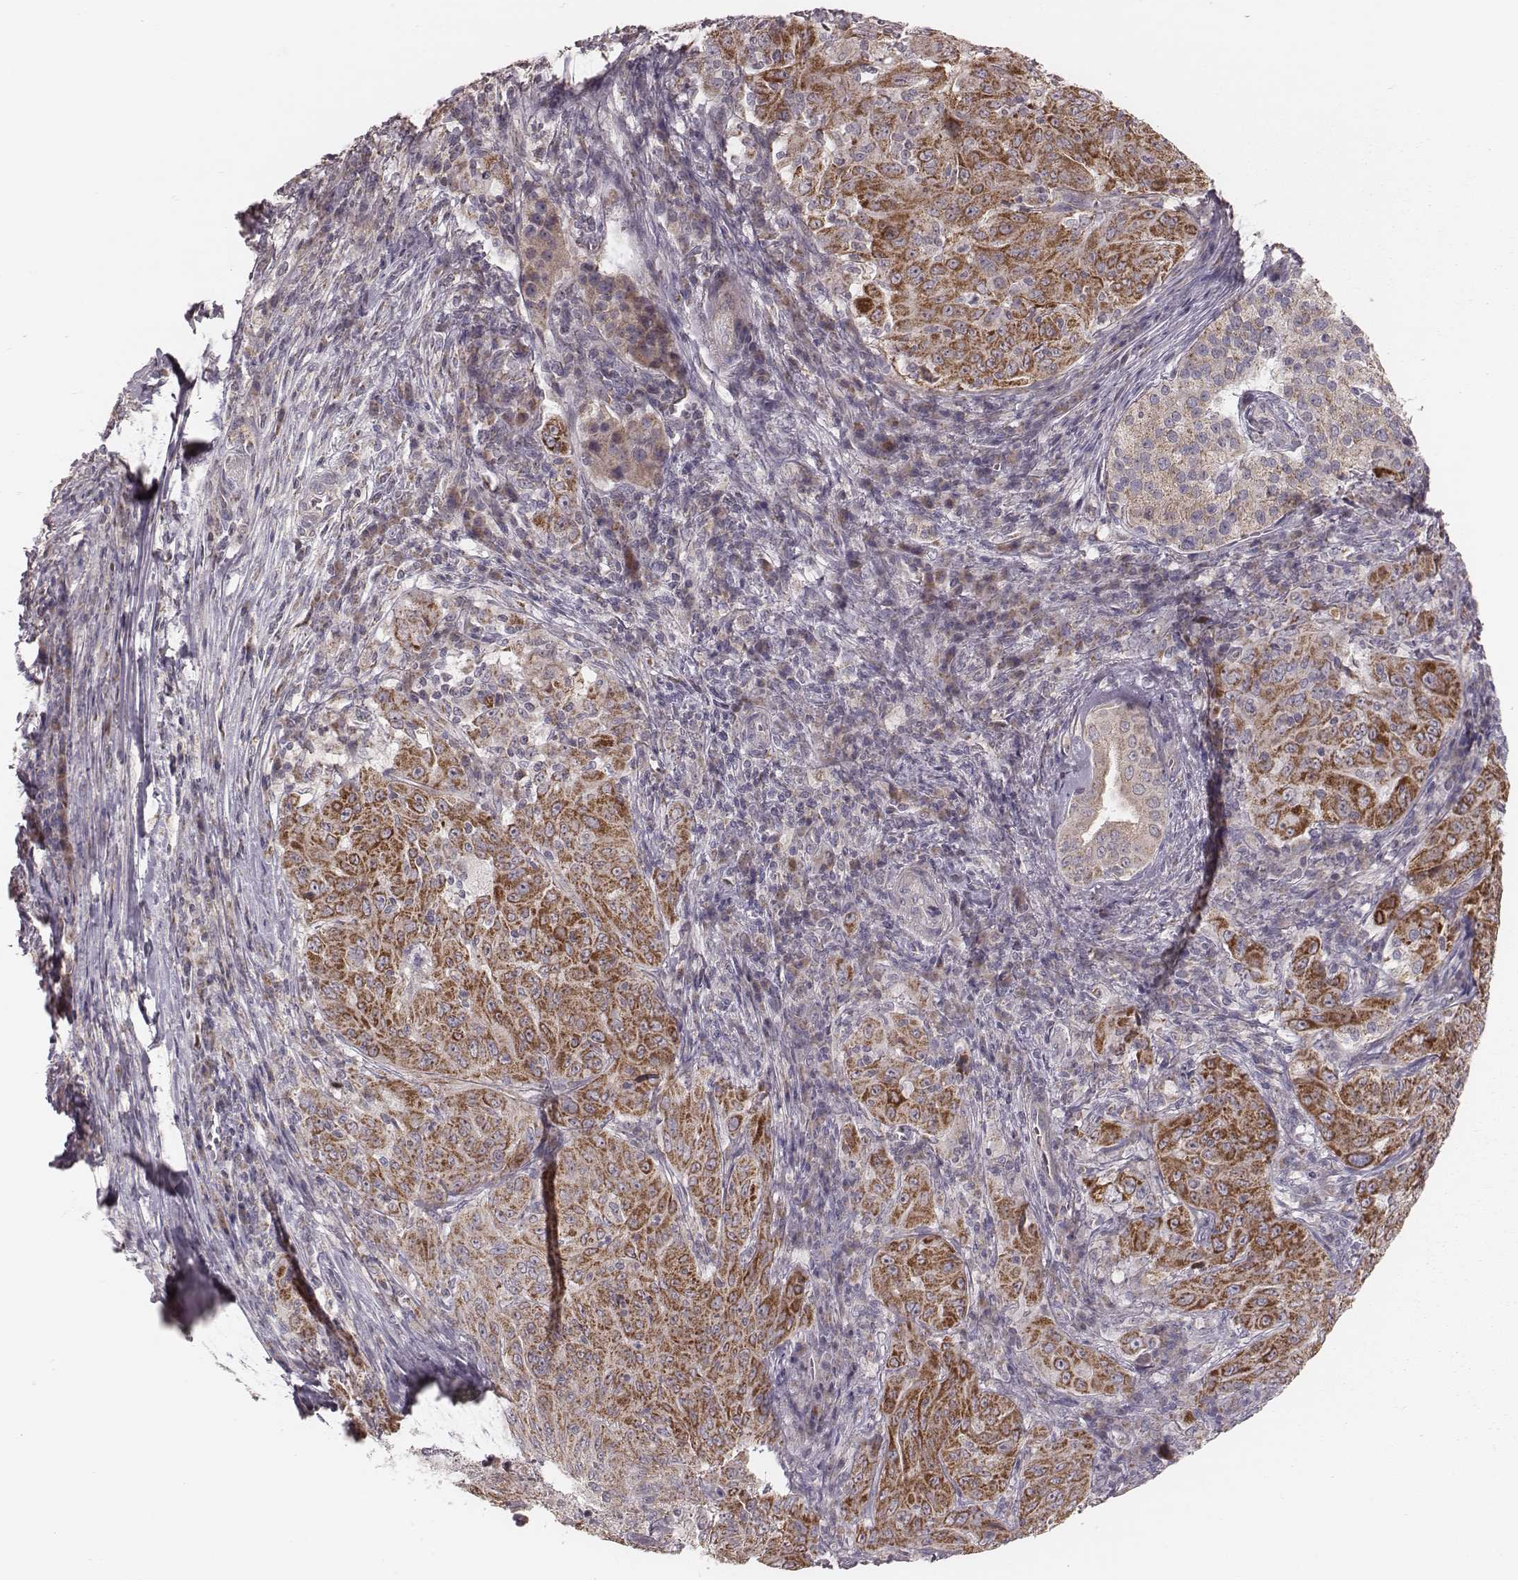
{"staining": {"intensity": "moderate", "quantity": ">75%", "location": "cytoplasmic/membranous"}, "tissue": "pancreatic cancer", "cell_type": "Tumor cells", "image_type": "cancer", "snomed": [{"axis": "morphology", "description": "Adenocarcinoma, NOS"}, {"axis": "topography", "description": "Pancreas"}], "caption": "A brown stain labels moderate cytoplasmic/membranous staining of a protein in human pancreatic cancer tumor cells.", "gene": "MRPS27", "patient": {"sex": "male", "age": 63}}